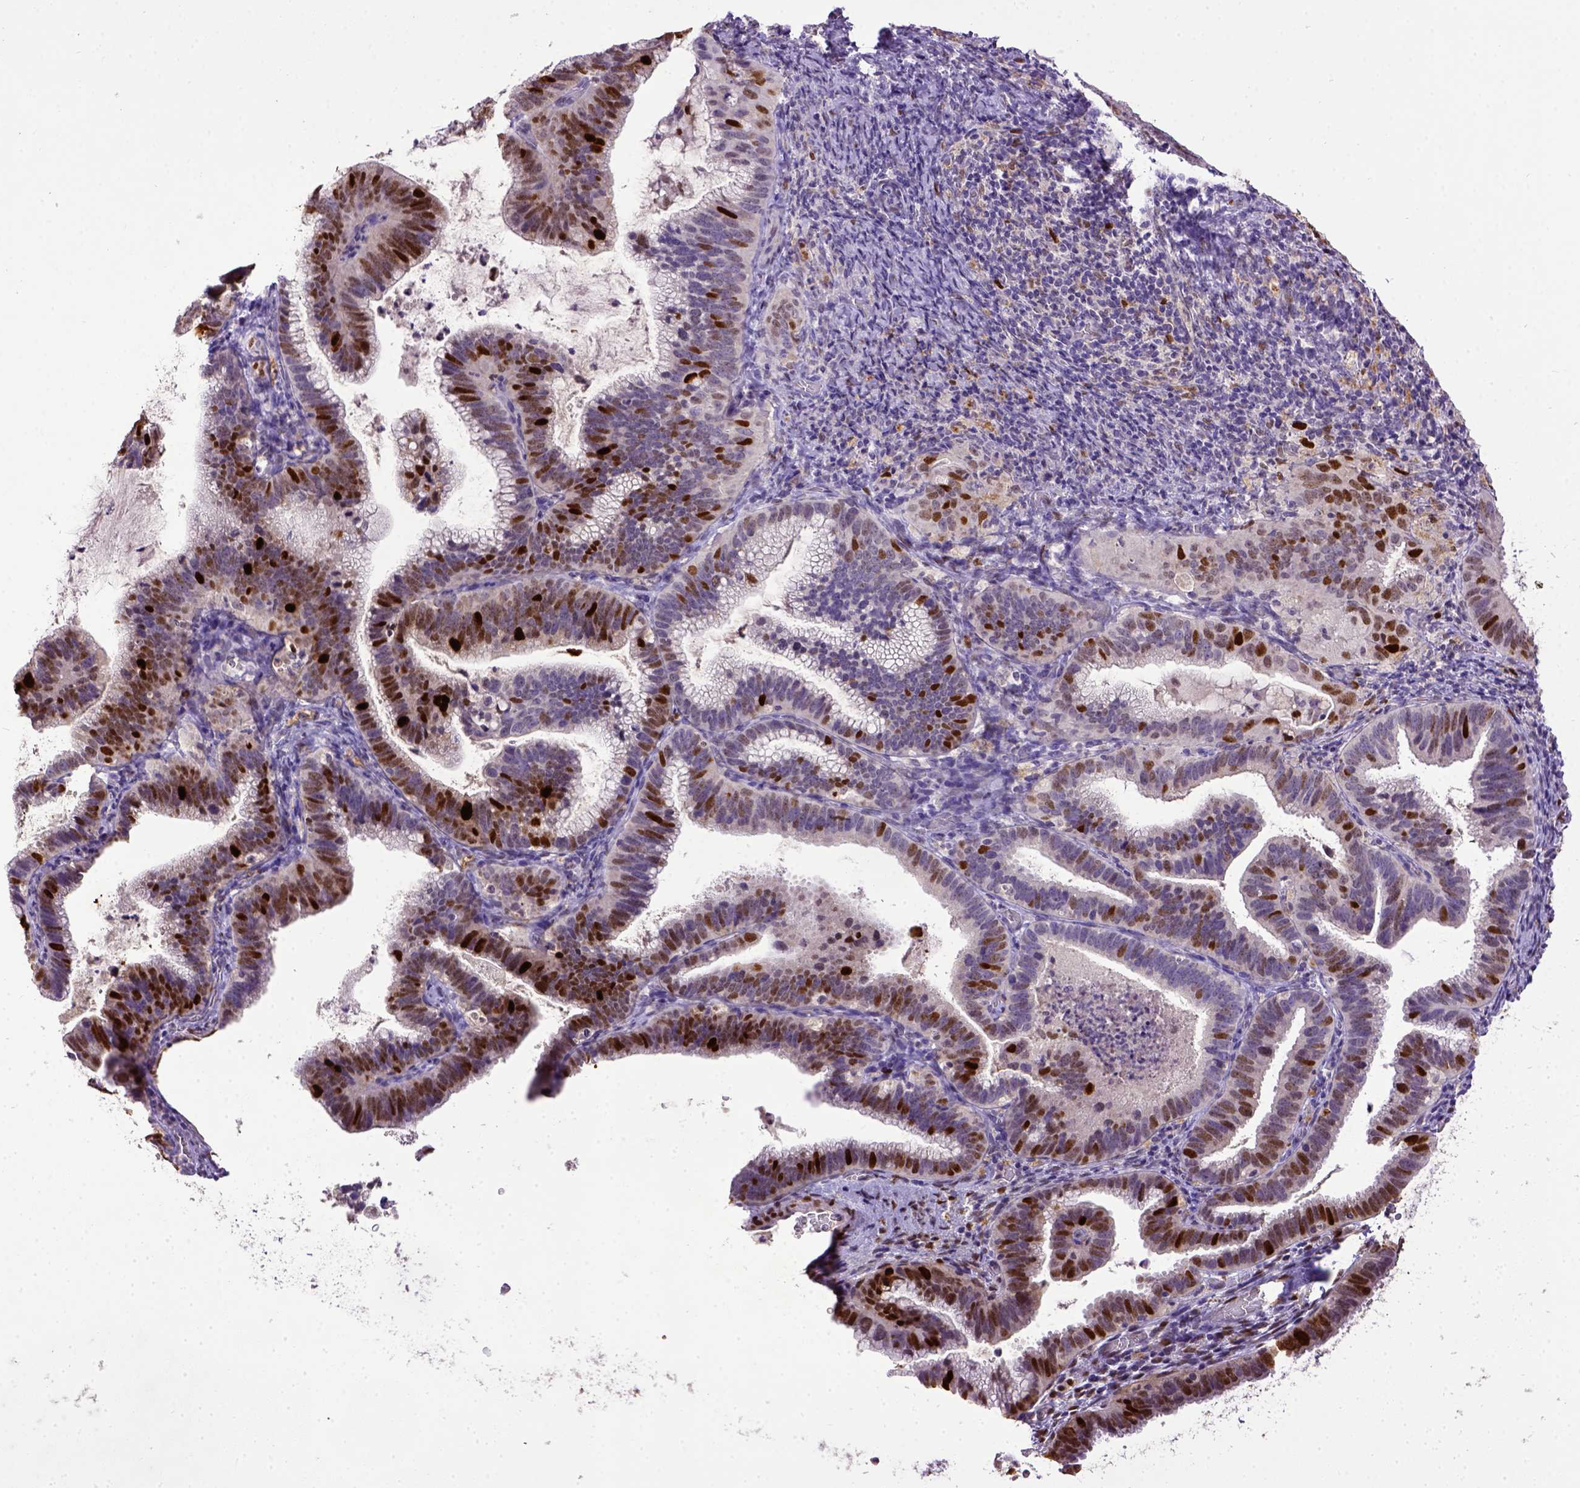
{"staining": {"intensity": "strong", "quantity": "25%-75%", "location": "nuclear"}, "tissue": "cervical cancer", "cell_type": "Tumor cells", "image_type": "cancer", "snomed": [{"axis": "morphology", "description": "Adenocarcinoma, NOS"}, {"axis": "topography", "description": "Cervix"}], "caption": "Immunohistochemical staining of adenocarcinoma (cervical) reveals strong nuclear protein expression in about 25%-75% of tumor cells. (DAB (3,3'-diaminobenzidine) IHC, brown staining for protein, blue staining for nuclei).", "gene": "CDKN1A", "patient": {"sex": "female", "age": 61}}